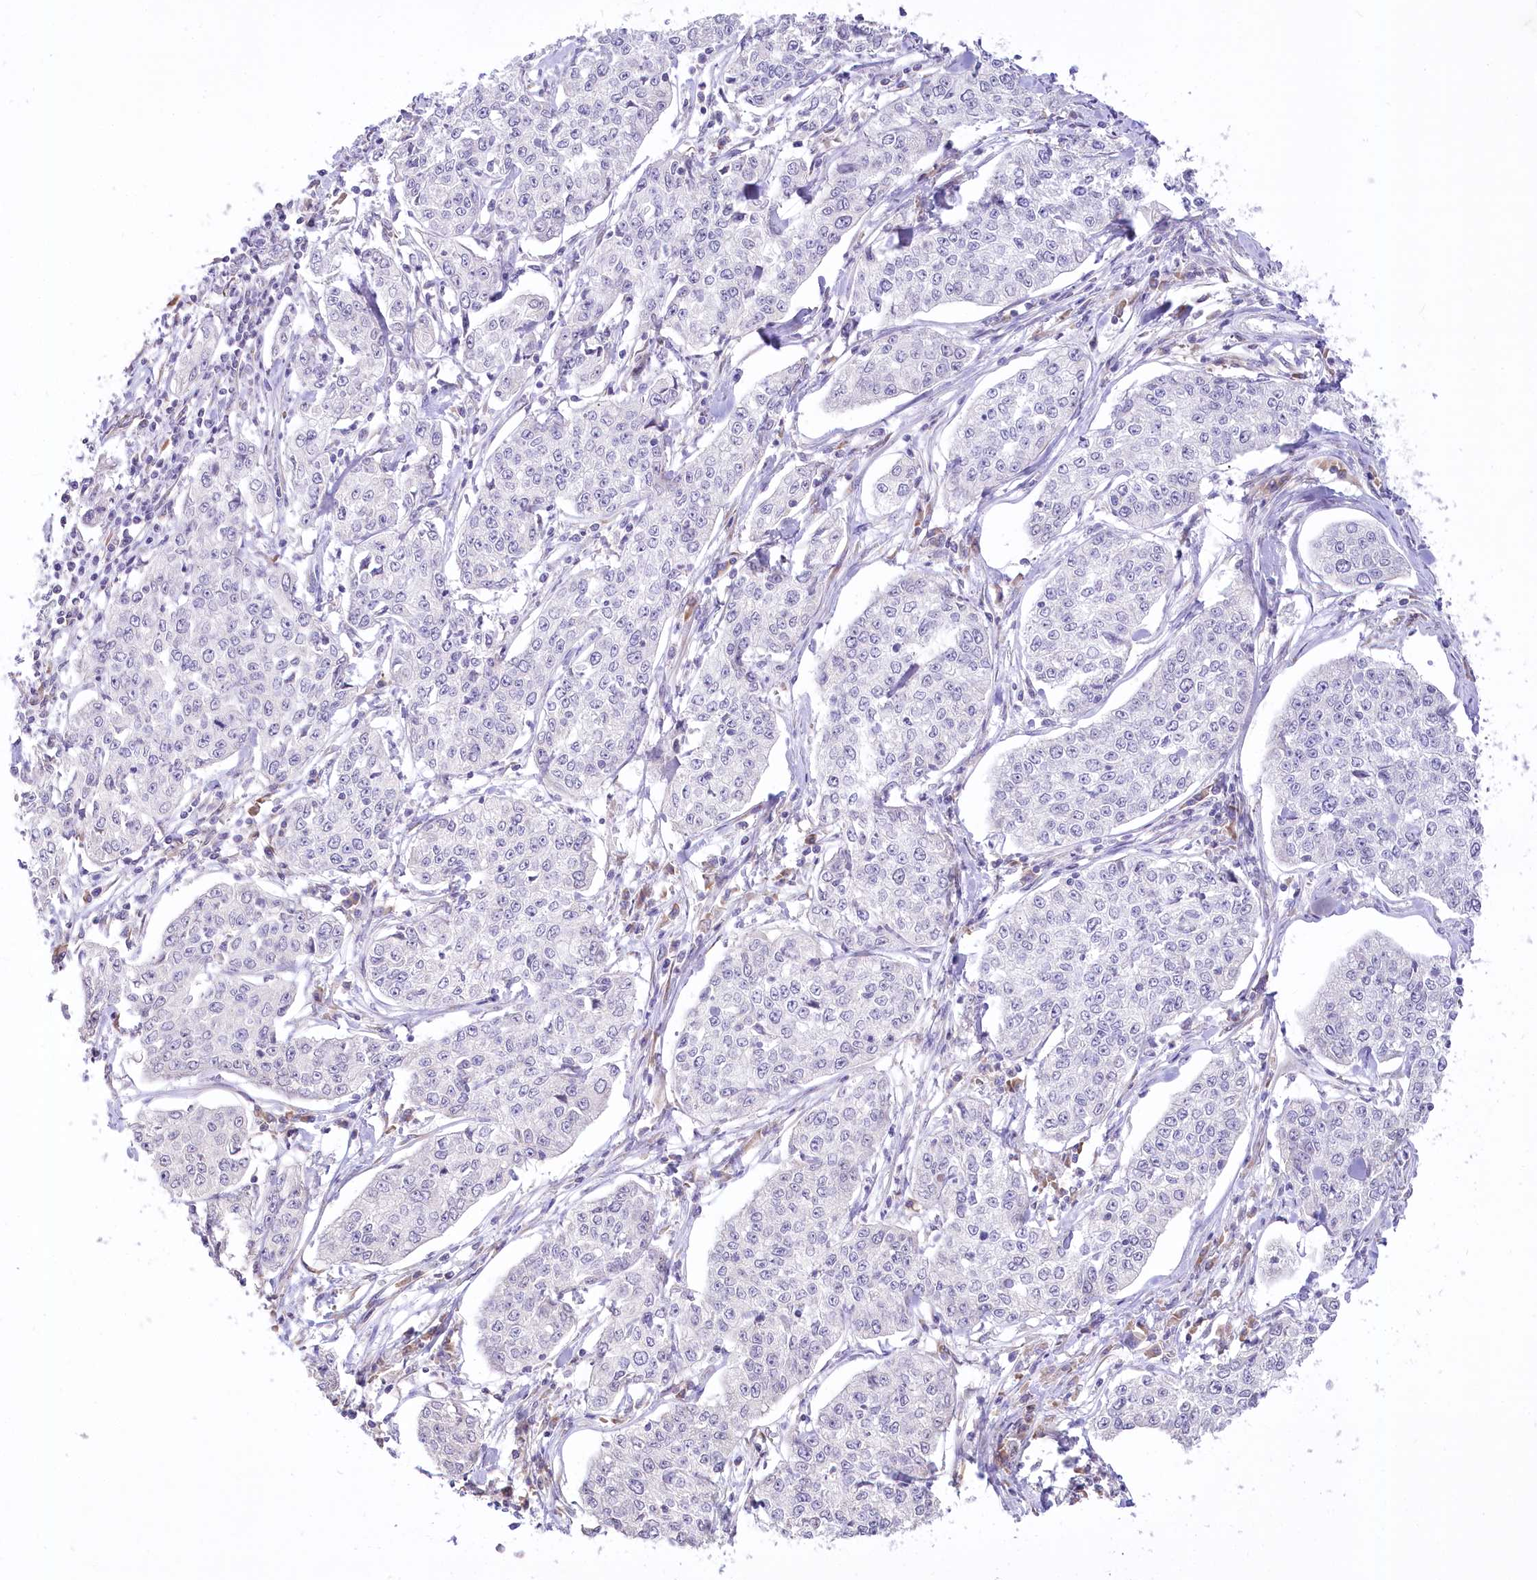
{"staining": {"intensity": "negative", "quantity": "none", "location": "none"}, "tissue": "cervical cancer", "cell_type": "Tumor cells", "image_type": "cancer", "snomed": [{"axis": "morphology", "description": "Squamous cell carcinoma, NOS"}, {"axis": "topography", "description": "Cervix"}], "caption": "DAB (3,3'-diaminobenzidine) immunohistochemical staining of human squamous cell carcinoma (cervical) reveals no significant positivity in tumor cells.", "gene": "STT3B", "patient": {"sex": "female", "age": 35}}